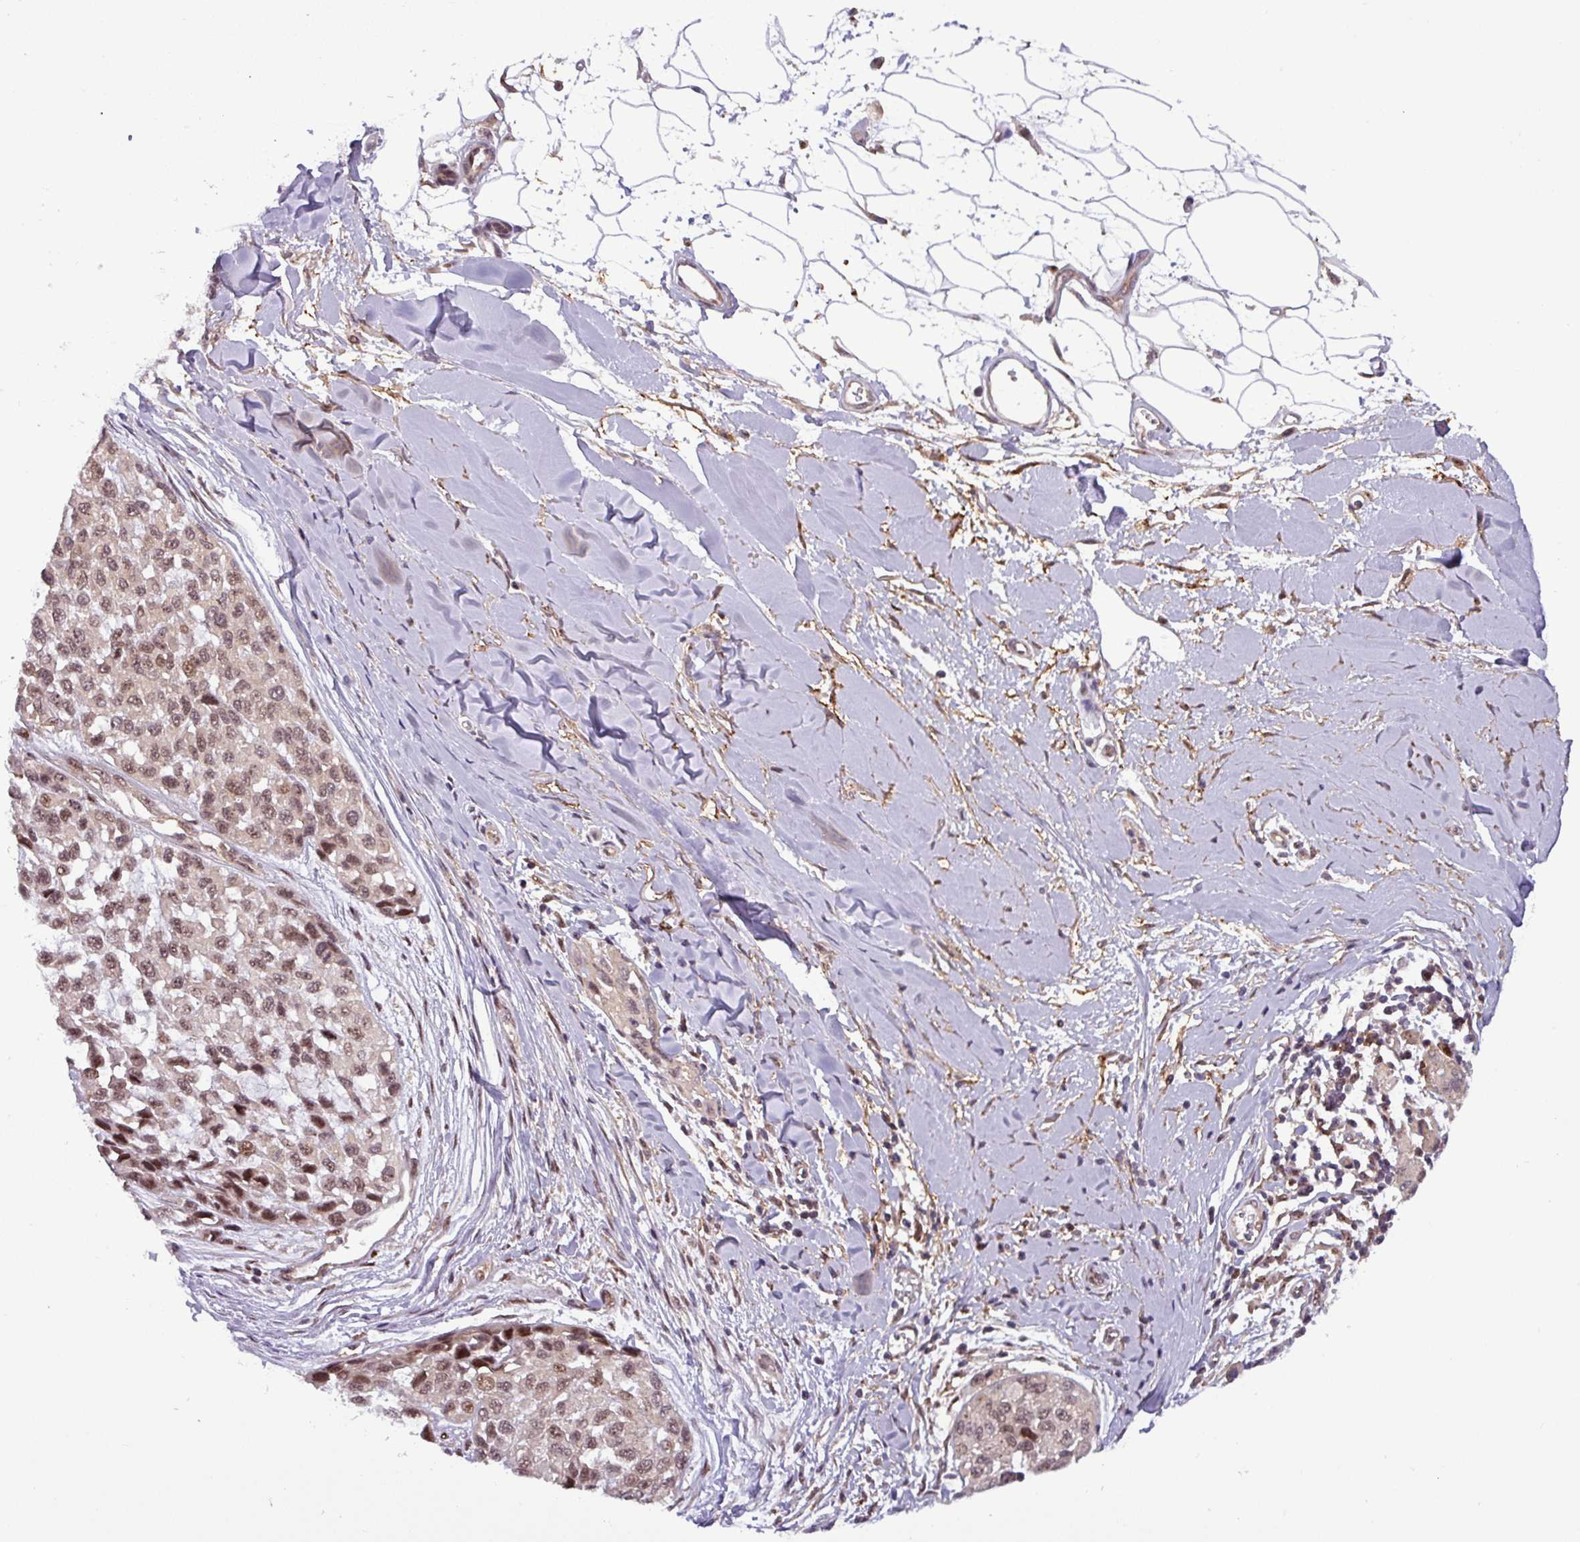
{"staining": {"intensity": "weak", "quantity": ">75%", "location": "nuclear"}, "tissue": "melanoma", "cell_type": "Tumor cells", "image_type": "cancer", "snomed": [{"axis": "morphology", "description": "Malignant melanoma, NOS"}, {"axis": "topography", "description": "Skin"}], "caption": "DAB immunohistochemical staining of human malignant melanoma displays weak nuclear protein positivity in about >75% of tumor cells.", "gene": "NPFFR1", "patient": {"sex": "male", "age": 62}}